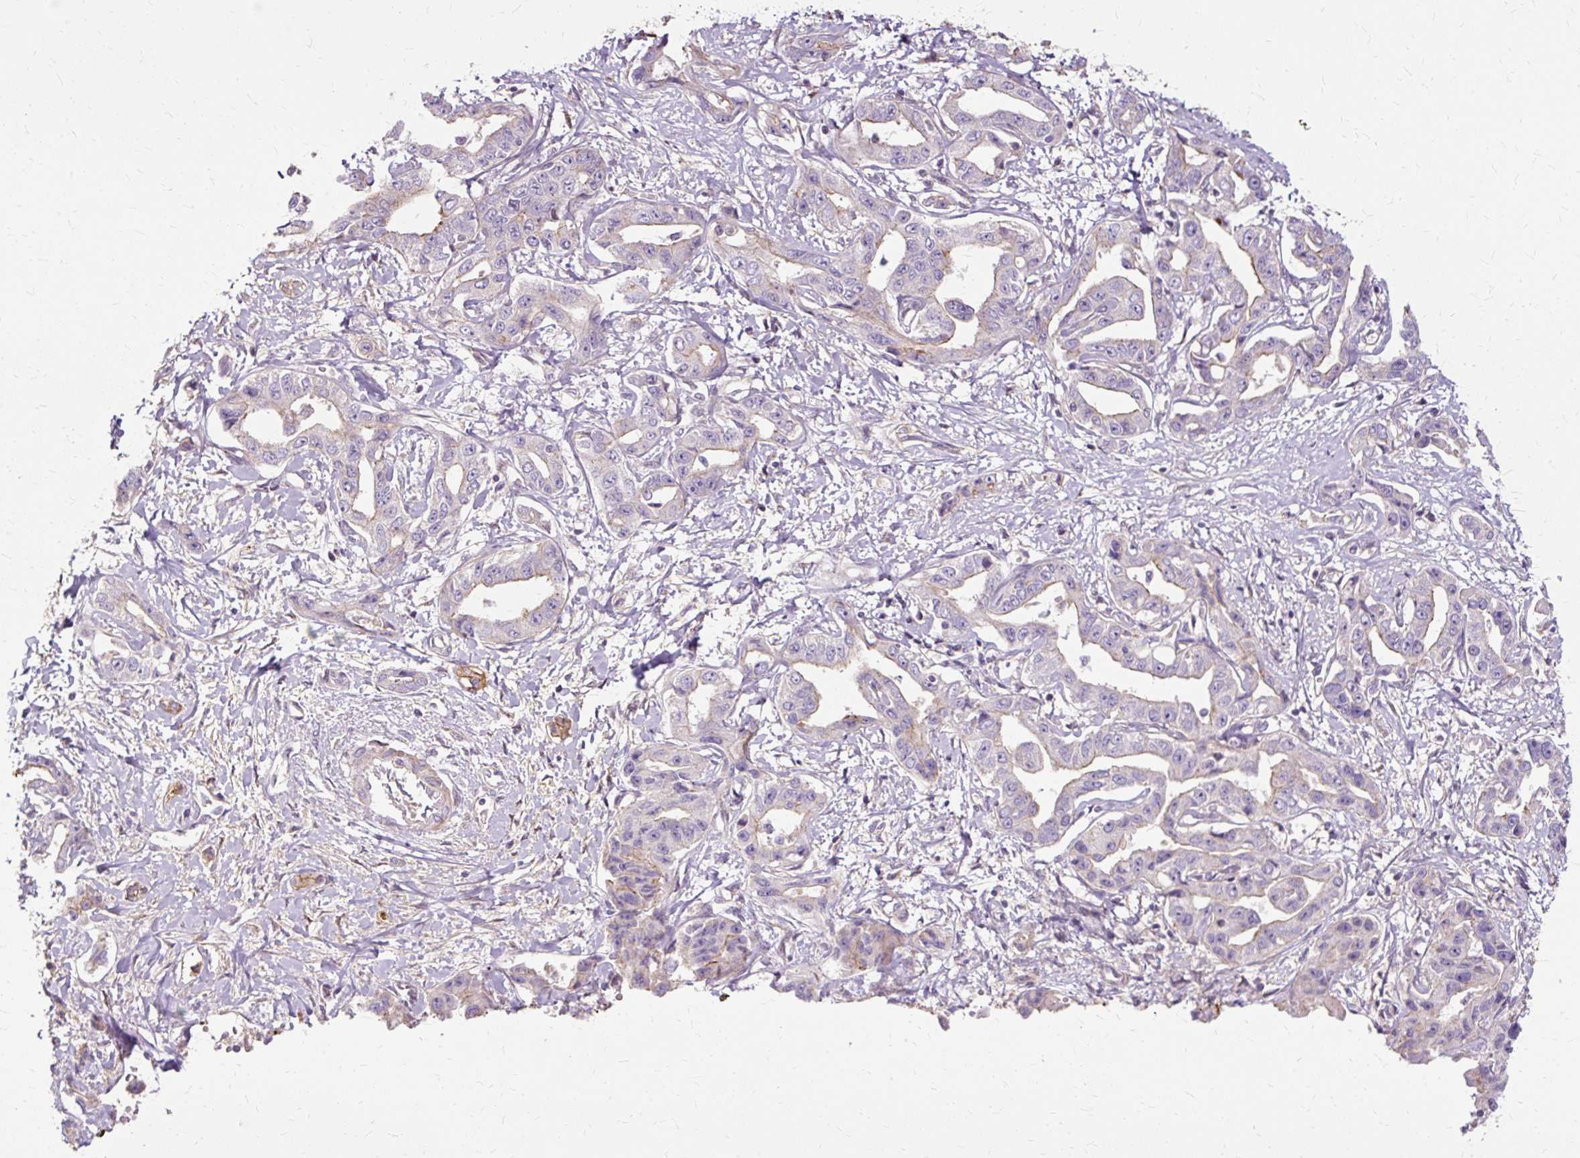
{"staining": {"intensity": "negative", "quantity": "none", "location": "none"}, "tissue": "liver cancer", "cell_type": "Tumor cells", "image_type": "cancer", "snomed": [{"axis": "morphology", "description": "Cholangiocarcinoma"}, {"axis": "topography", "description": "Liver"}], "caption": "This photomicrograph is of cholangiocarcinoma (liver) stained with IHC to label a protein in brown with the nuclei are counter-stained blue. There is no expression in tumor cells.", "gene": "TSPAN8", "patient": {"sex": "male", "age": 59}}